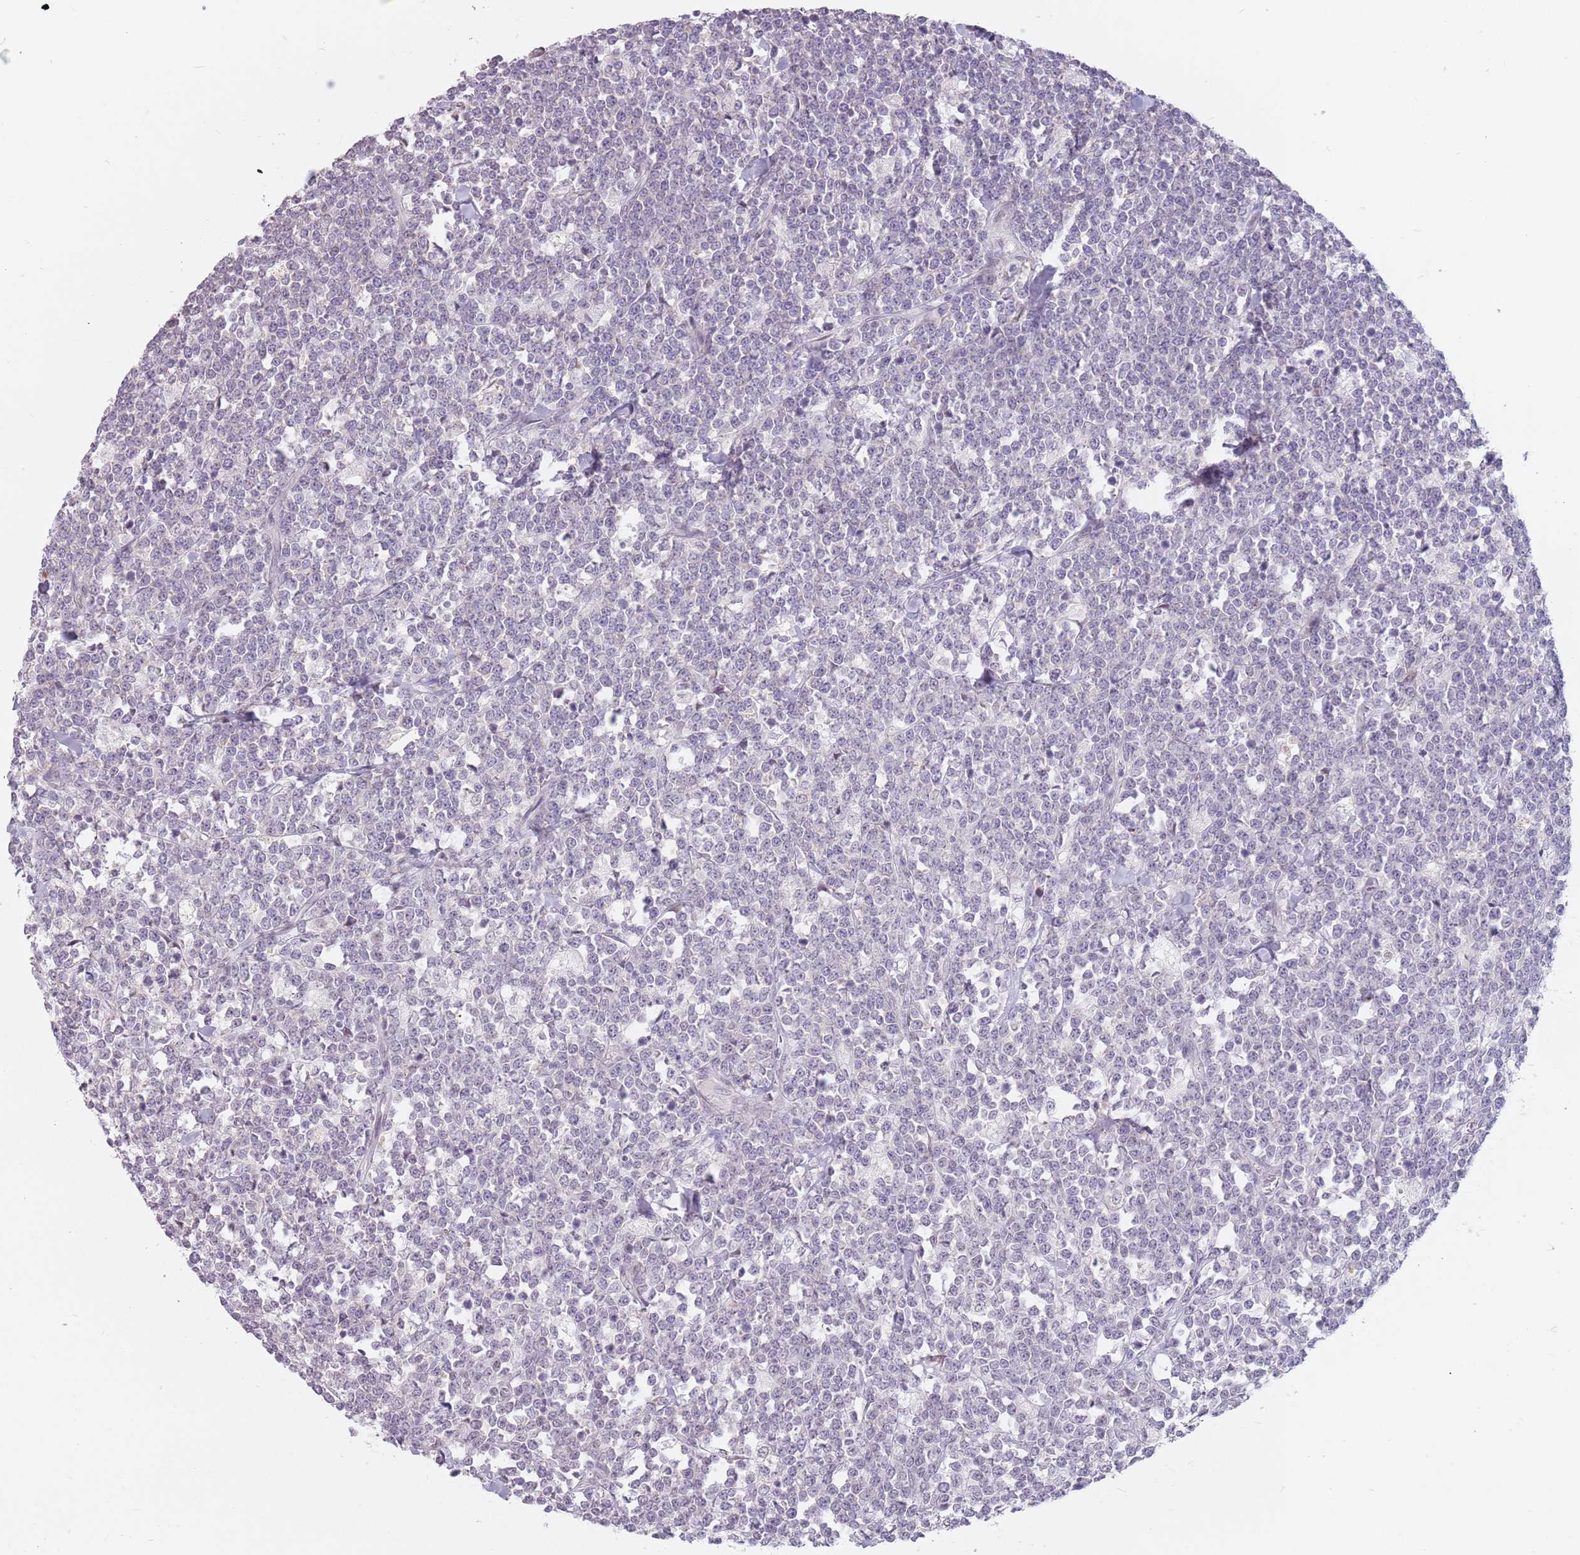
{"staining": {"intensity": "negative", "quantity": "none", "location": "none"}, "tissue": "lymphoma", "cell_type": "Tumor cells", "image_type": "cancer", "snomed": [{"axis": "morphology", "description": "Malignant lymphoma, non-Hodgkin's type, High grade"}, {"axis": "topography", "description": "Small intestine"}], "caption": "IHC photomicrograph of neoplastic tissue: human lymphoma stained with DAB reveals no significant protein staining in tumor cells.", "gene": "PTCHD1", "patient": {"sex": "male", "age": 8}}